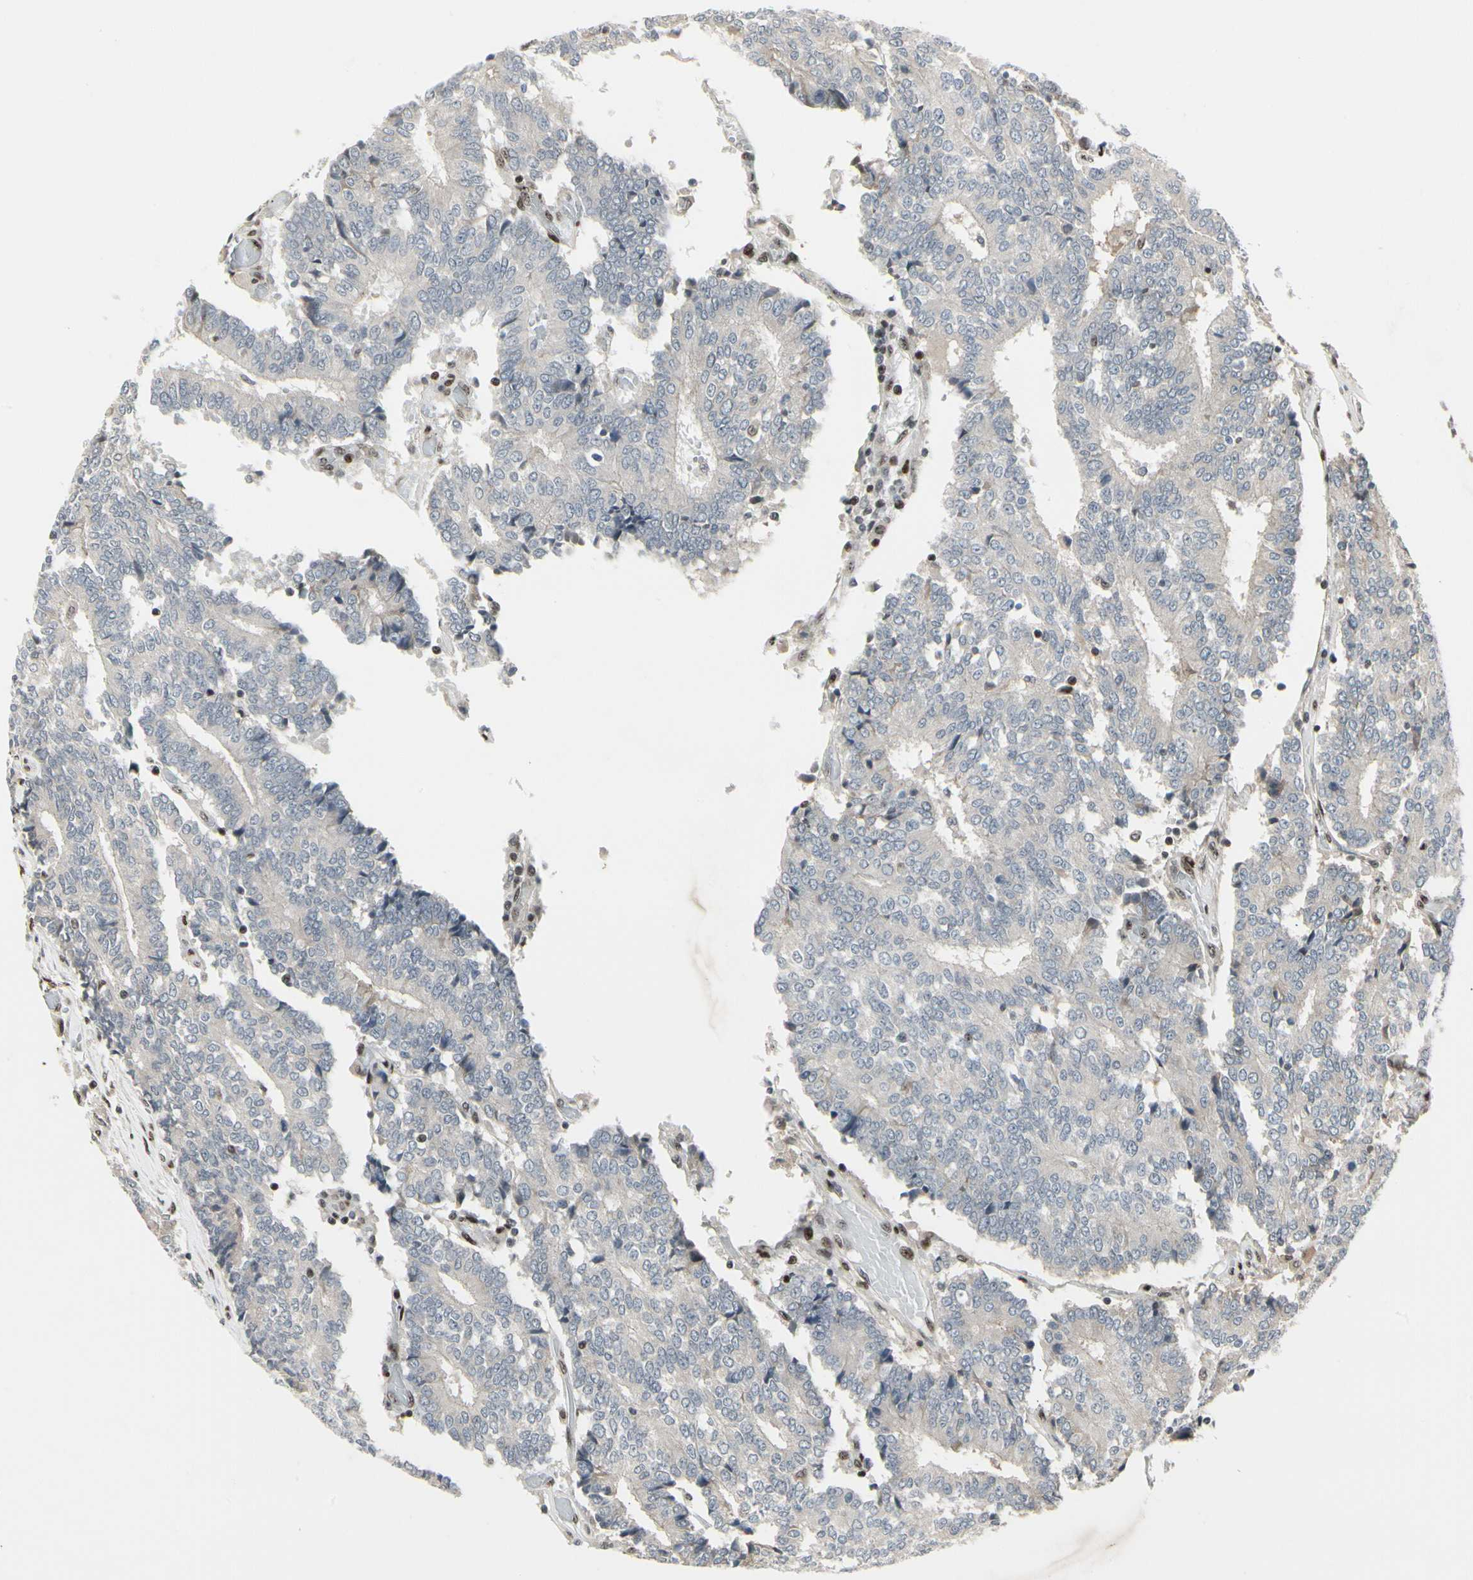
{"staining": {"intensity": "negative", "quantity": "none", "location": "none"}, "tissue": "prostate cancer", "cell_type": "Tumor cells", "image_type": "cancer", "snomed": [{"axis": "morphology", "description": "Adenocarcinoma, High grade"}, {"axis": "topography", "description": "Prostate"}], "caption": "IHC of prostate cancer reveals no expression in tumor cells.", "gene": "FOXJ2", "patient": {"sex": "male", "age": 55}}